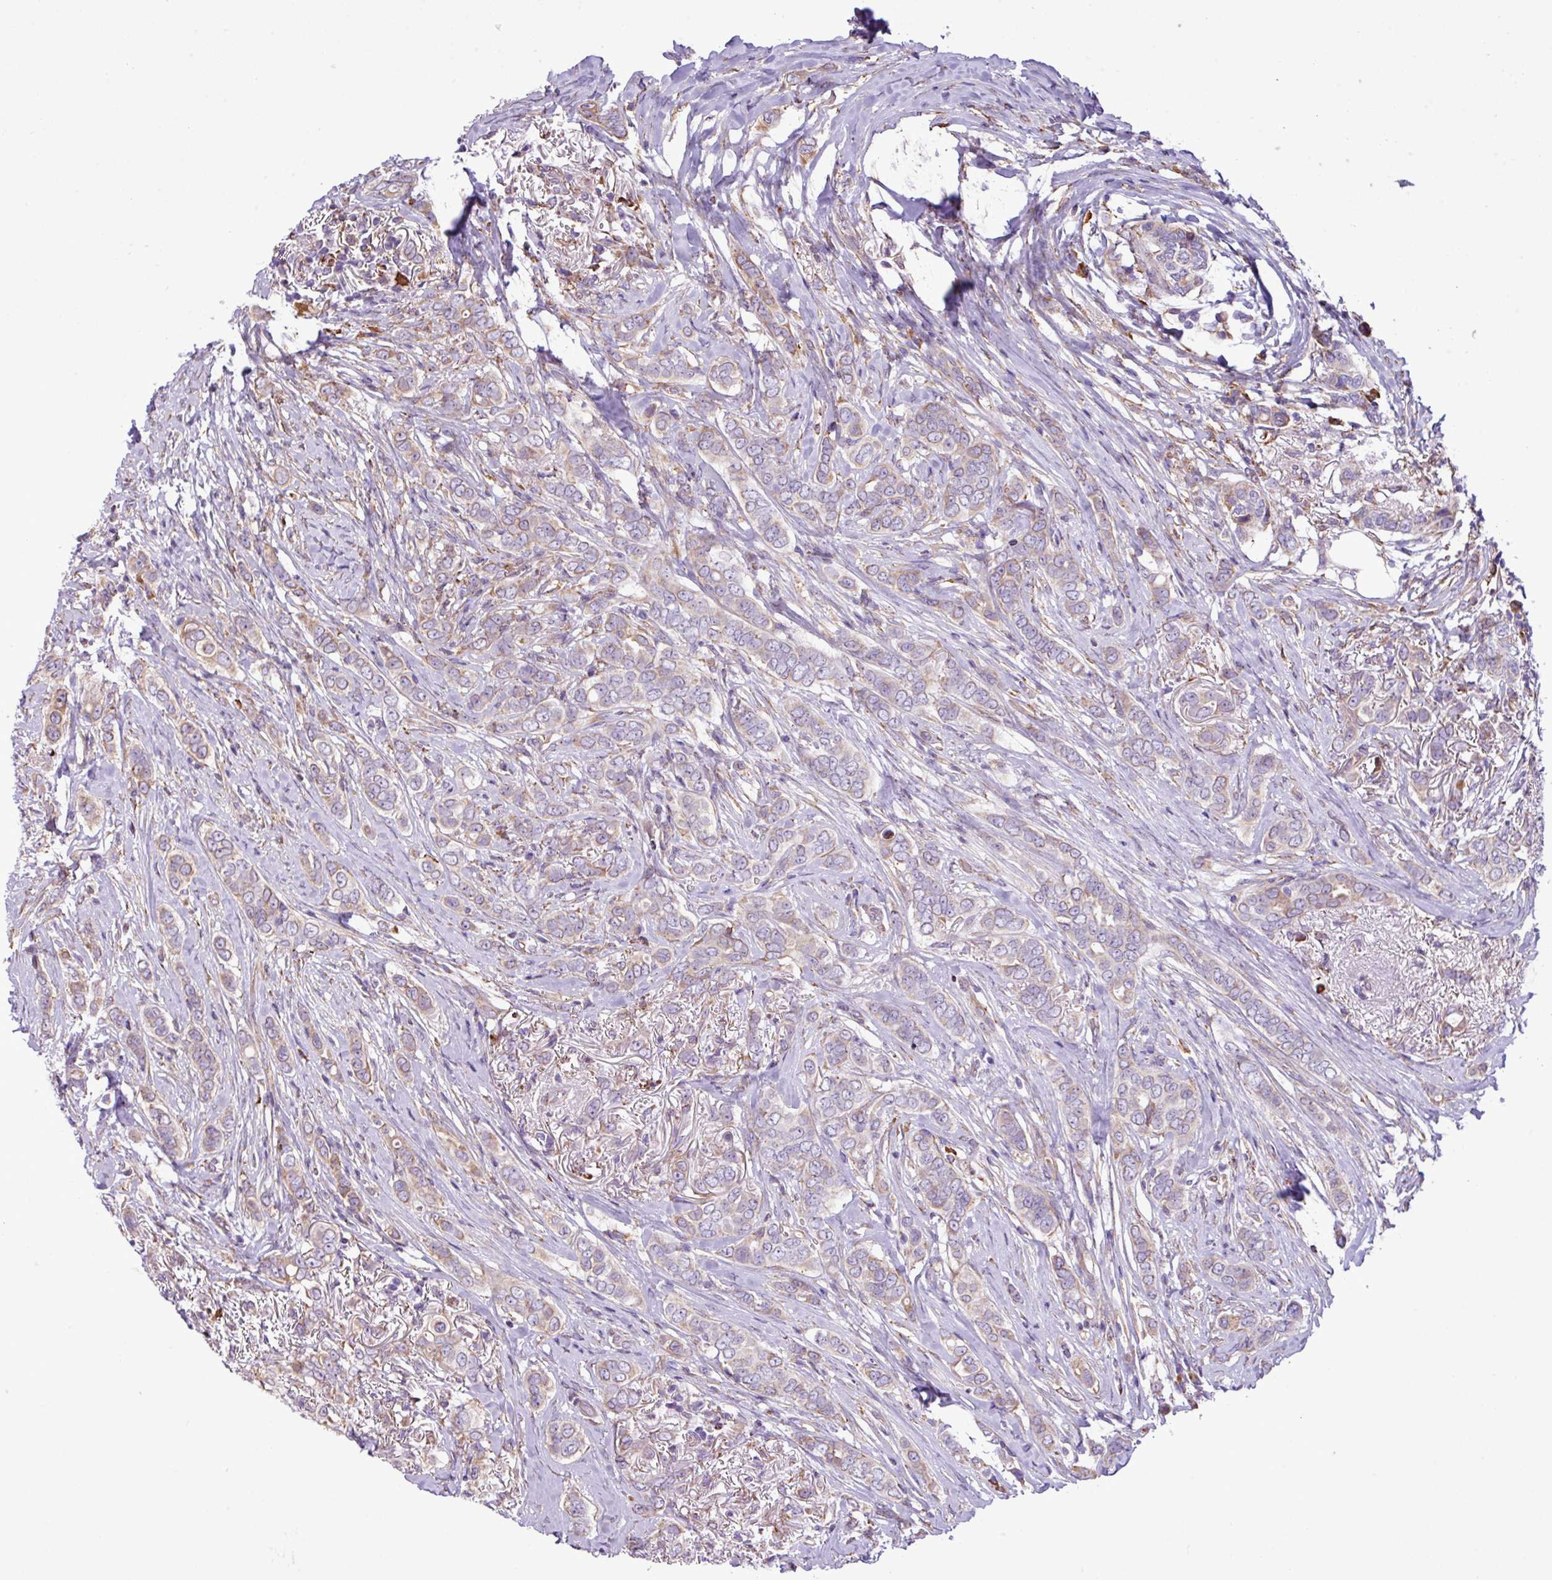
{"staining": {"intensity": "weak", "quantity": "25%-75%", "location": "cytoplasmic/membranous"}, "tissue": "breast cancer", "cell_type": "Tumor cells", "image_type": "cancer", "snomed": [{"axis": "morphology", "description": "Lobular carcinoma"}, {"axis": "topography", "description": "Breast"}], "caption": "Immunohistochemical staining of human breast cancer shows low levels of weak cytoplasmic/membranous expression in approximately 25%-75% of tumor cells.", "gene": "ZSCAN5A", "patient": {"sex": "female", "age": 51}}